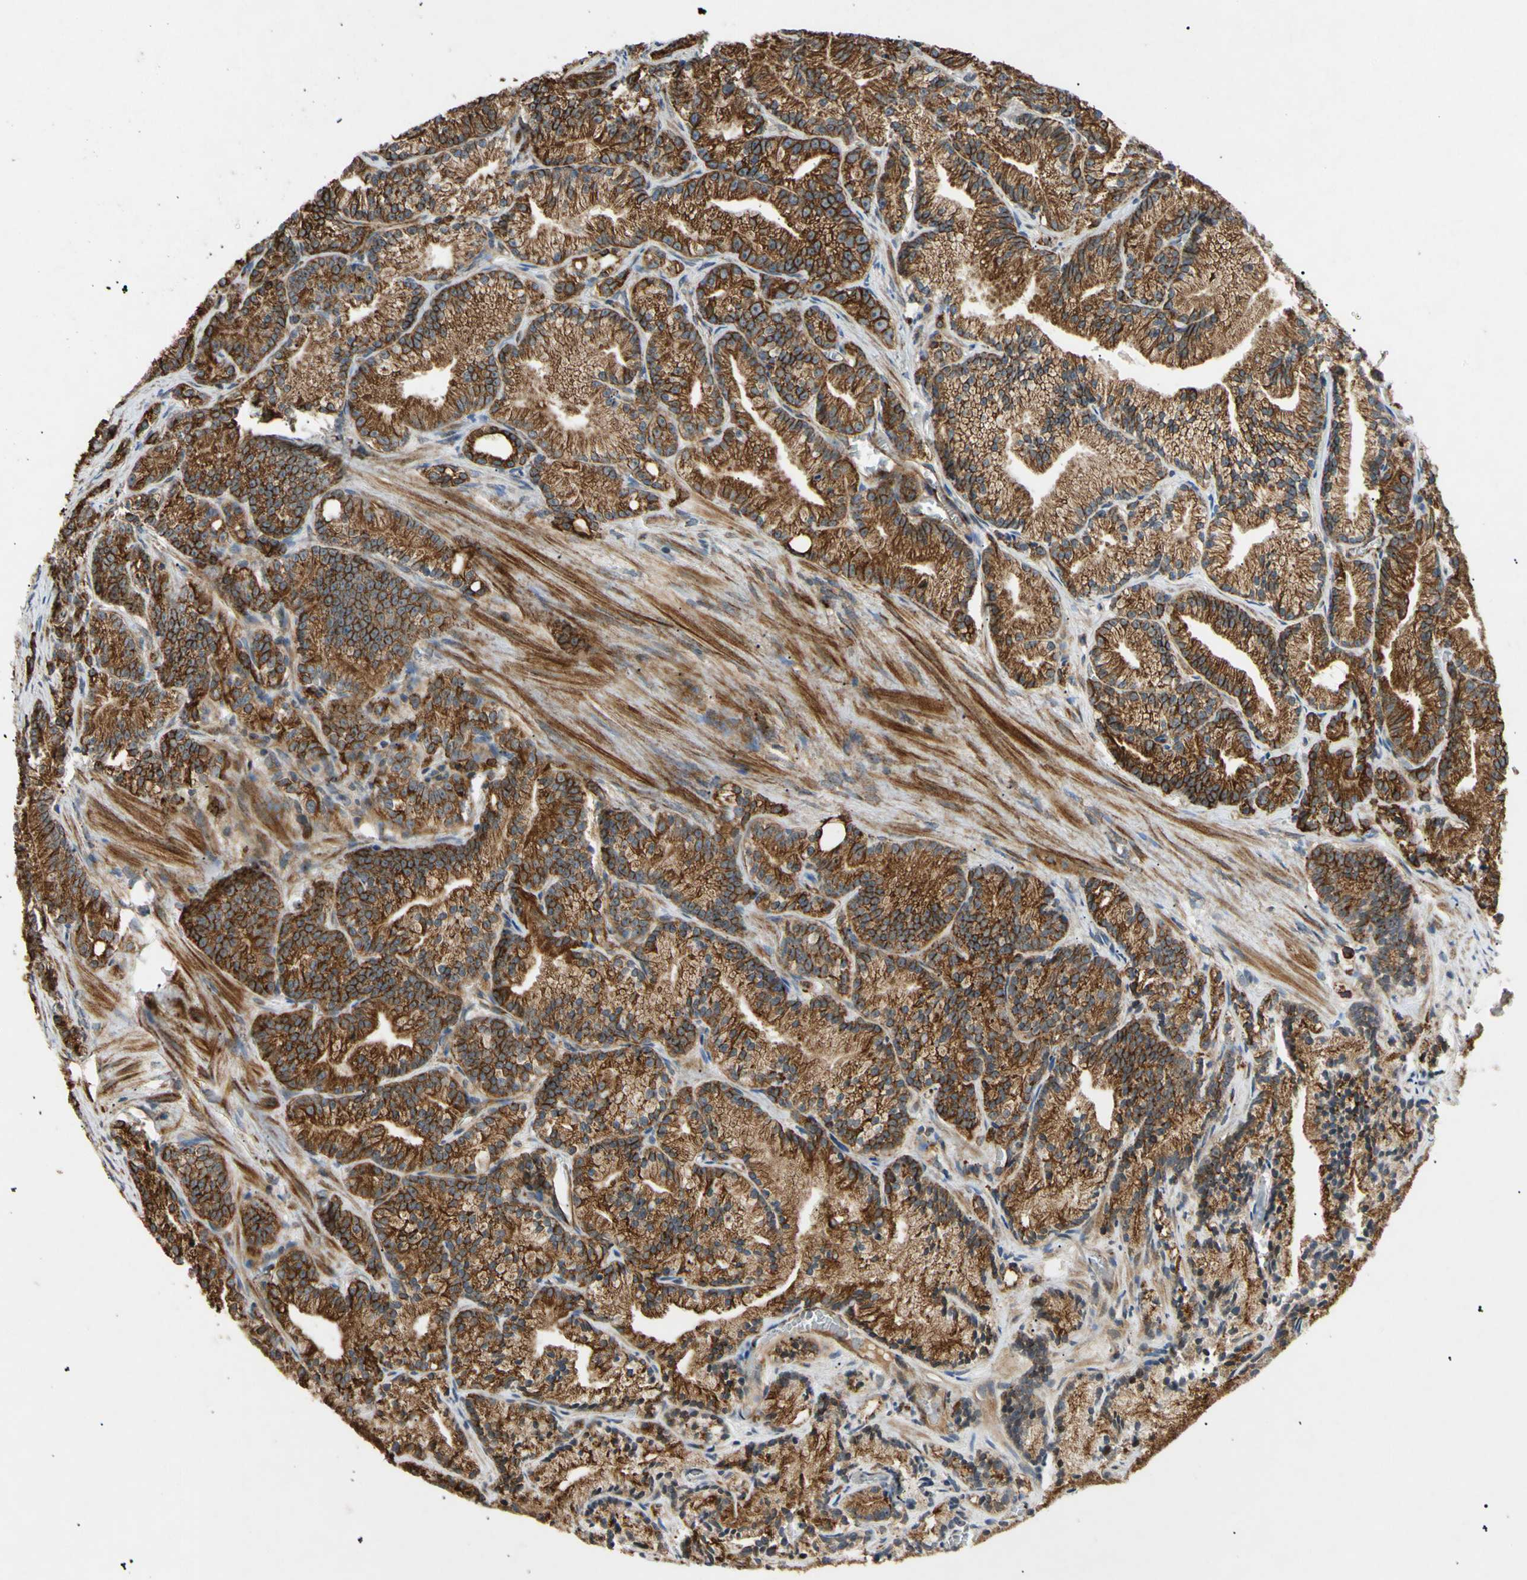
{"staining": {"intensity": "strong", "quantity": "25%-75%", "location": "cytoplasmic/membranous,nuclear"}, "tissue": "prostate cancer", "cell_type": "Tumor cells", "image_type": "cancer", "snomed": [{"axis": "morphology", "description": "Adenocarcinoma, Low grade"}, {"axis": "topography", "description": "Prostate"}], "caption": "Protein expression analysis of human adenocarcinoma (low-grade) (prostate) reveals strong cytoplasmic/membranous and nuclear staining in about 25%-75% of tumor cells.", "gene": "TUBB4A", "patient": {"sex": "male", "age": 89}}